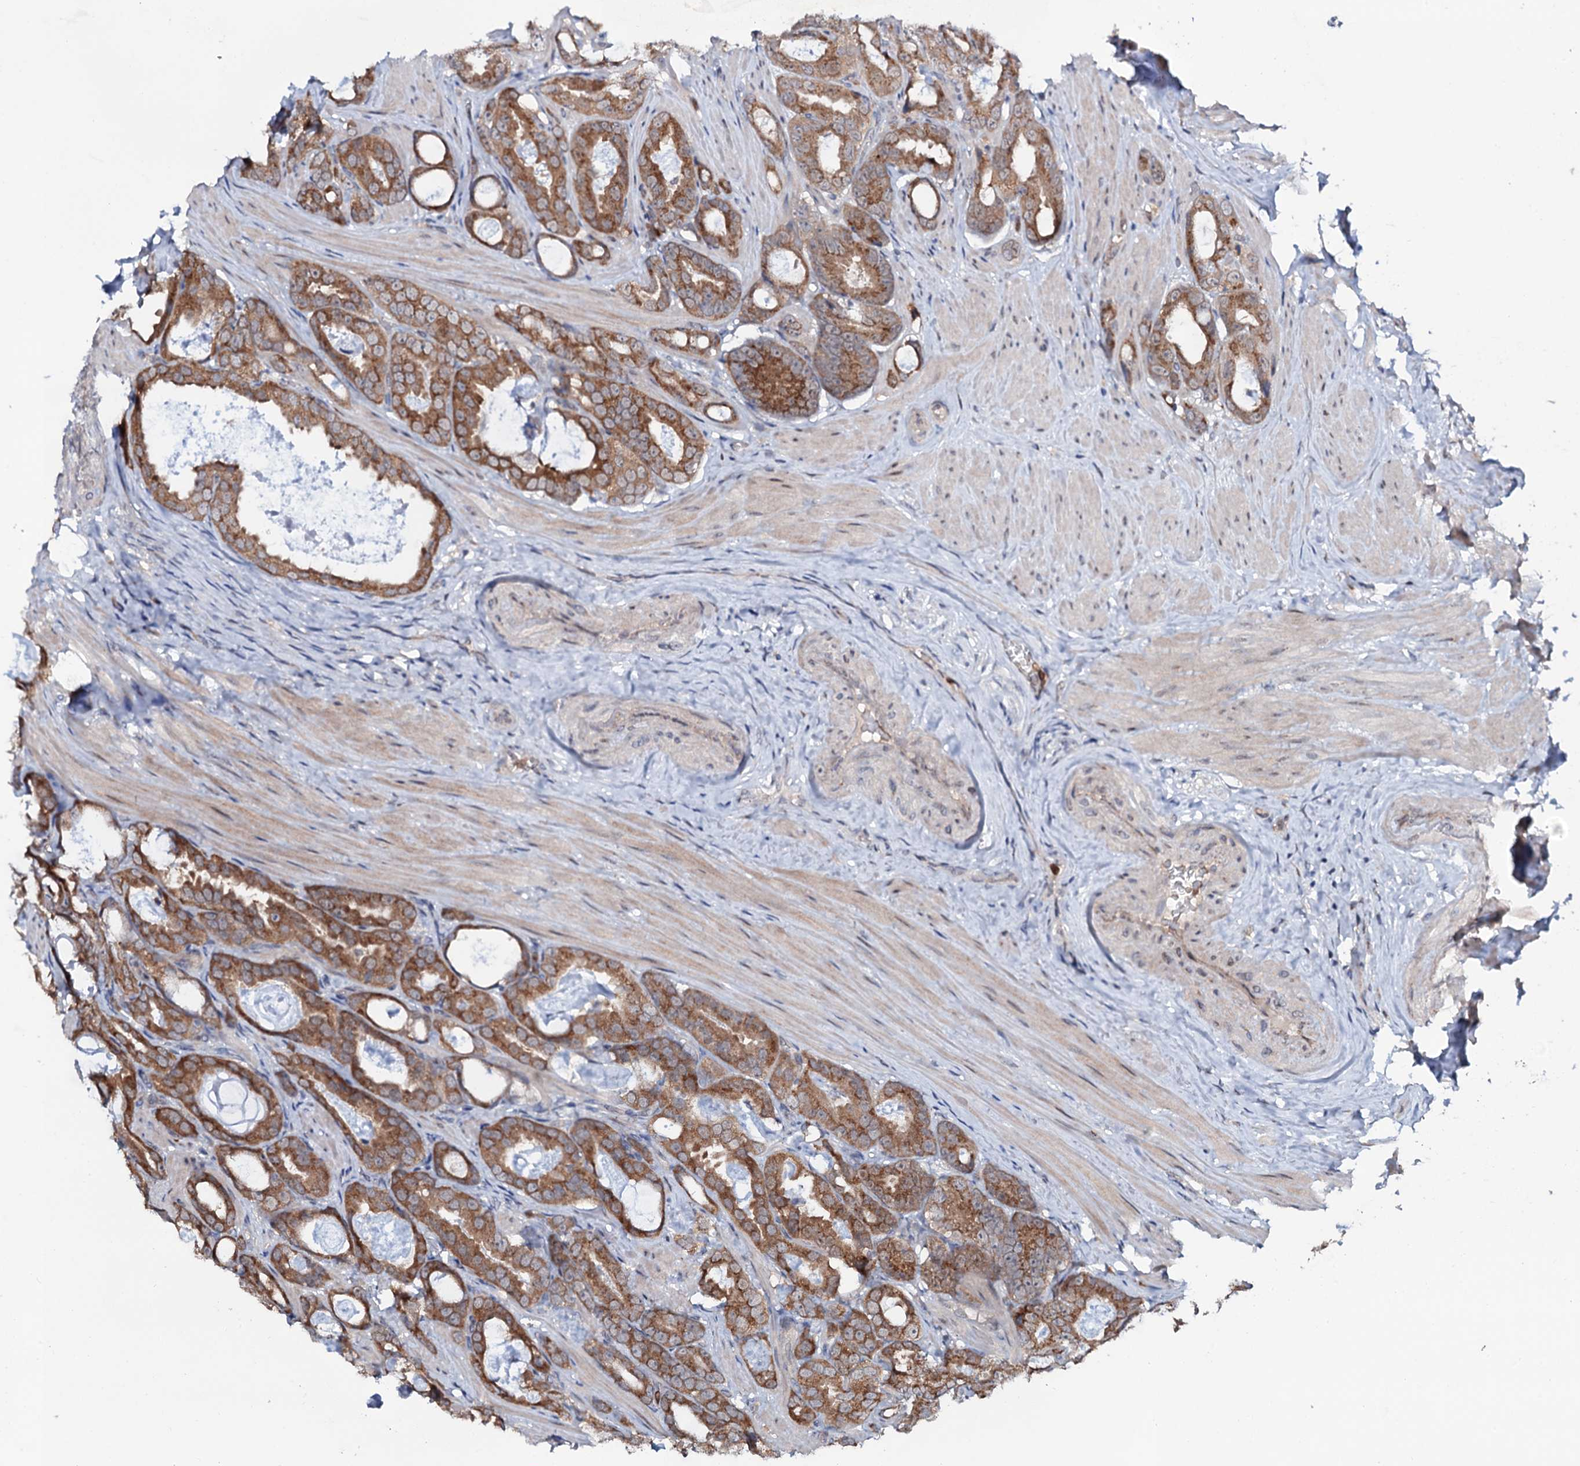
{"staining": {"intensity": "moderate", "quantity": ">75%", "location": "cytoplasmic/membranous"}, "tissue": "prostate cancer", "cell_type": "Tumor cells", "image_type": "cancer", "snomed": [{"axis": "morphology", "description": "Adenocarcinoma, Low grade"}, {"axis": "topography", "description": "Prostate"}], "caption": "Immunohistochemistry histopathology image of neoplastic tissue: human prostate cancer (low-grade adenocarcinoma) stained using IHC displays medium levels of moderate protein expression localized specifically in the cytoplasmic/membranous of tumor cells, appearing as a cytoplasmic/membranous brown color.", "gene": "COG6", "patient": {"sex": "male", "age": 71}}